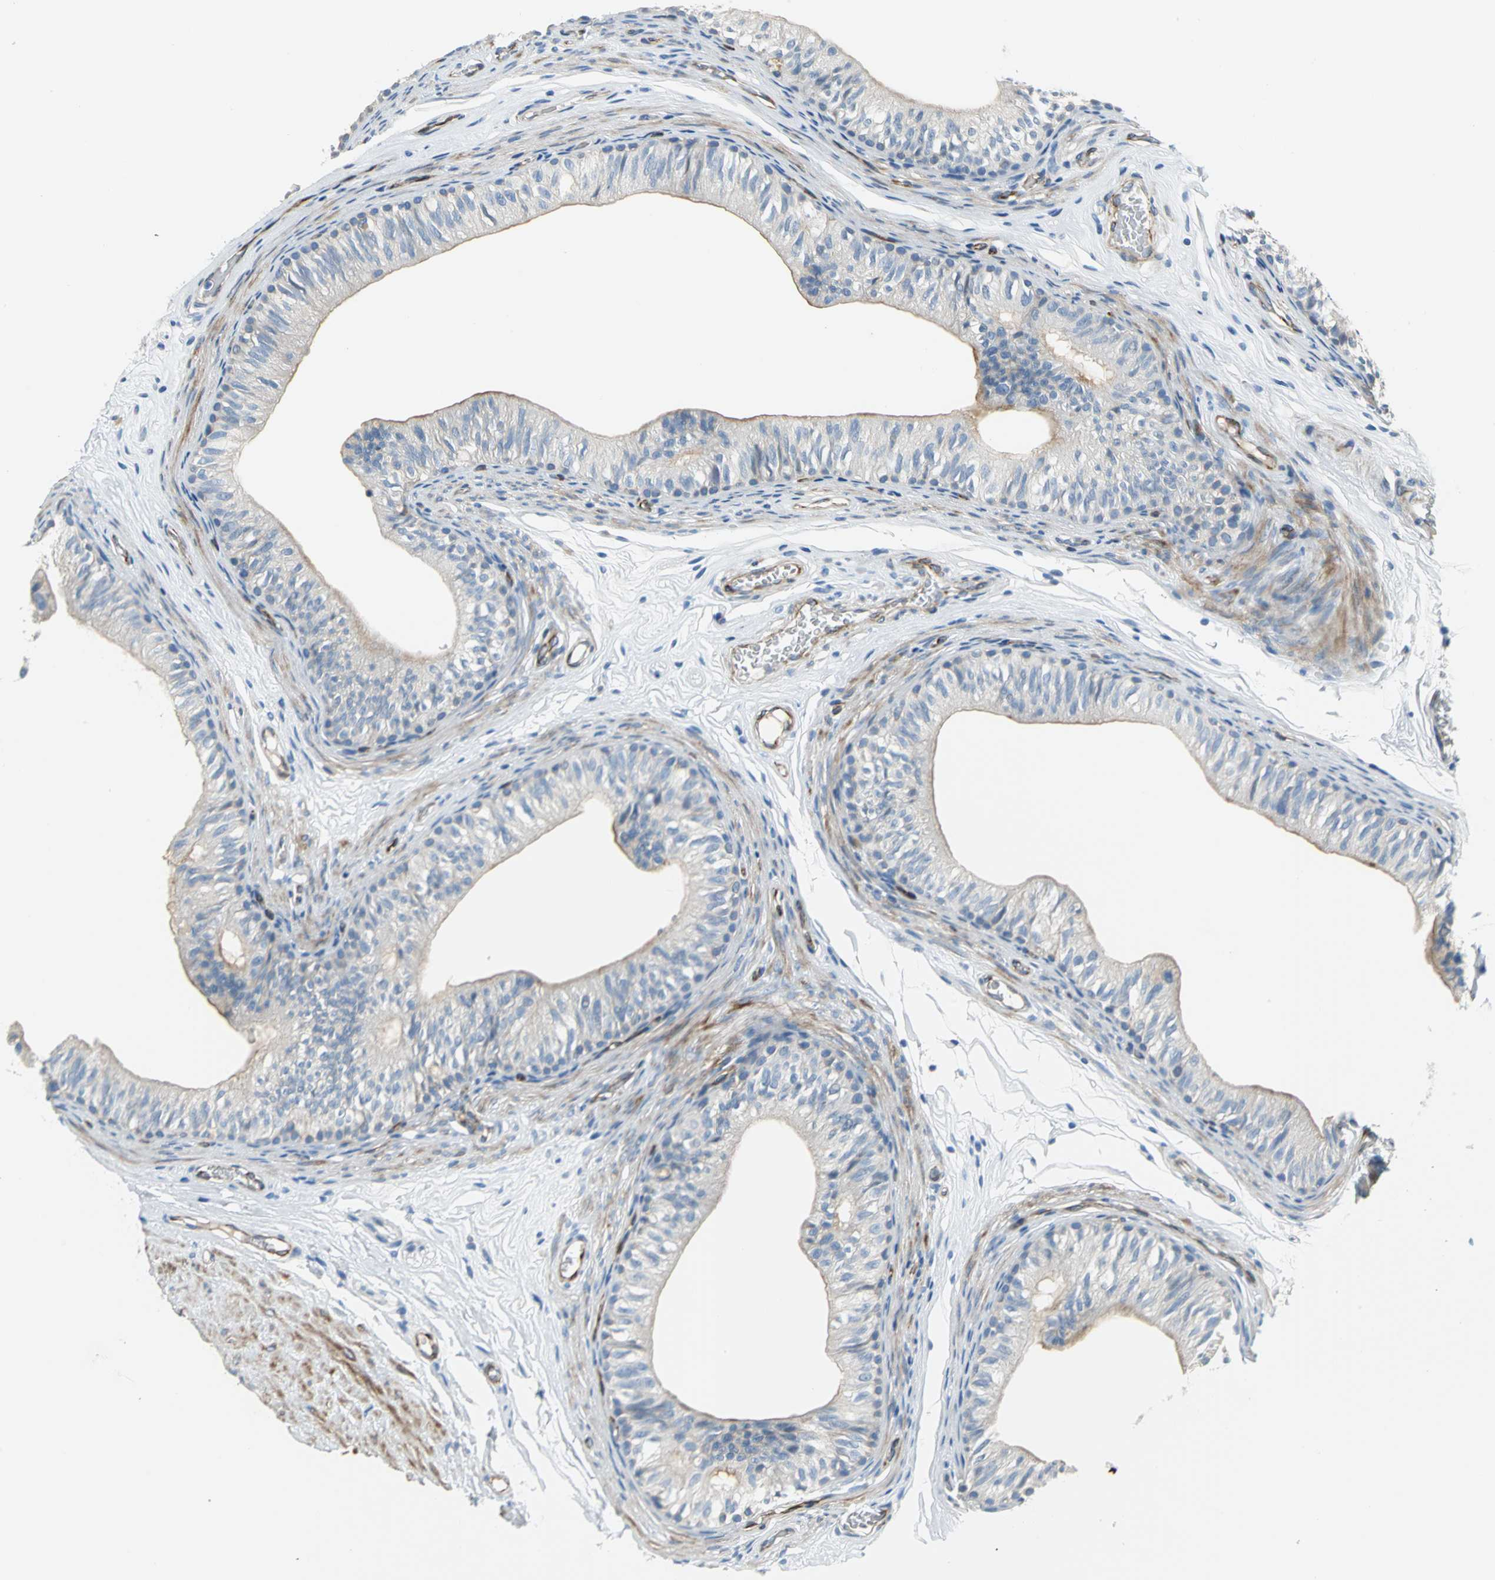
{"staining": {"intensity": "moderate", "quantity": "<25%", "location": "cytoplasmic/membranous"}, "tissue": "epididymis", "cell_type": "Glandular cells", "image_type": "normal", "snomed": [{"axis": "morphology", "description": "Normal tissue, NOS"}, {"axis": "topography", "description": "Testis"}, {"axis": "topography", "description": "Epididymis"}], "caption": "Brown immunohistochemical staining in unremarkable human epididymis displays moderate cytoplasmic/membranous expression in about <25% of glandular cells. The staining was performed using DAB (3,3'-diaminobenzidine) to visualize the protein expression in brown, while the nuclei were stained in blue with hematoxylin (Magnification: 20x).", "gene": "ALOX15", "patient": {"sex": "male", "age": 36}}